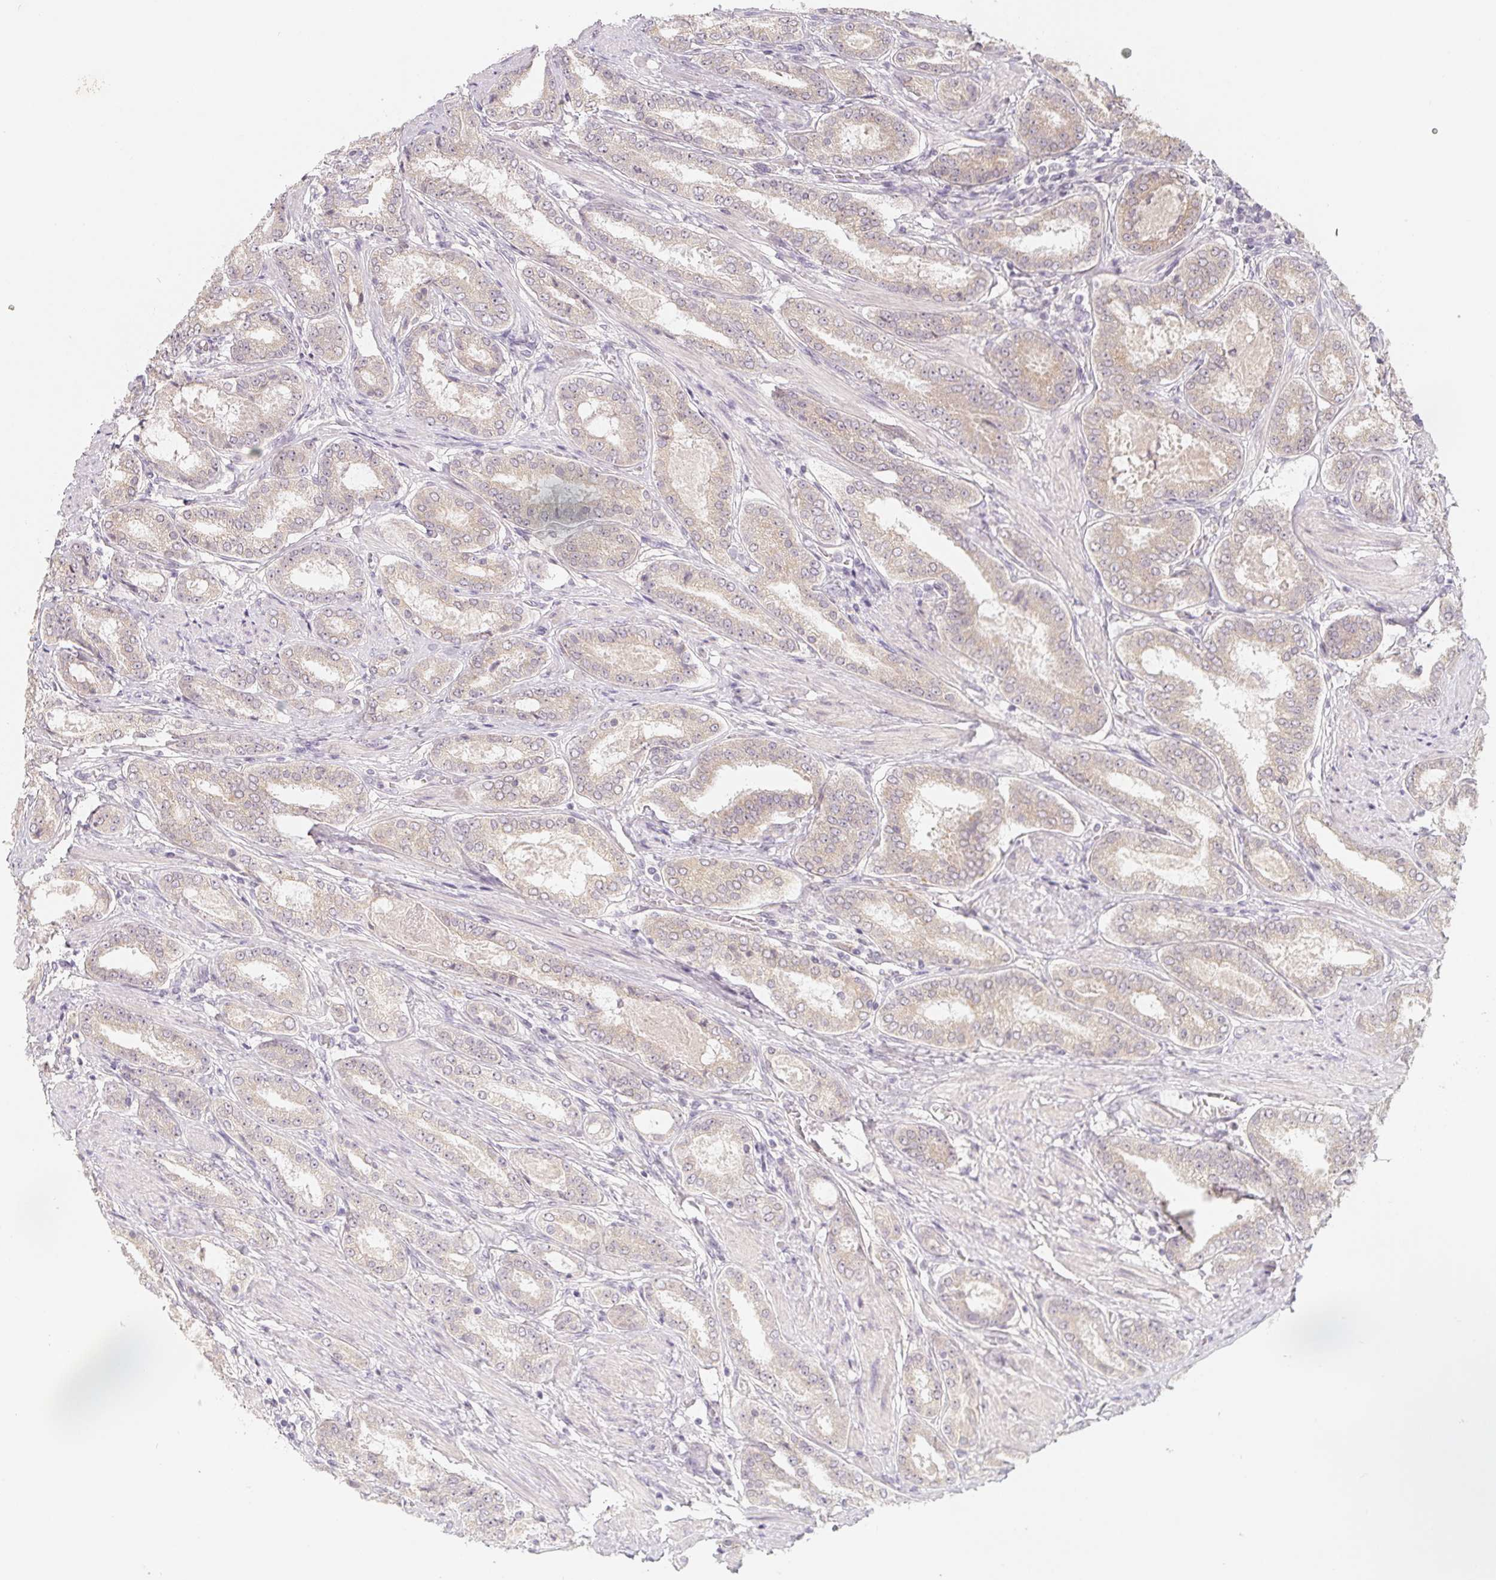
{"staining": {"intensity": "weak", "quantity": "25%-75%", "location": "cytoplasmic/membranous"}, "tissue": "prostate cancer", "cell_type": "Tumor cells", "image_type": "cancer", "snomed": [{"axis": "morphology", "description": "Adenocarcinoma, High grade"}, {"axis": "topography", "description": "Prostate"}], "caption": "Immunohistochemical staining of human prostate cancer exhibits low levels of weak cytoplasmic/membranous expression in approximately 25%-75% of tumor cells.", "gene": "SOAT1", "patient": {"sex": "male", "age": 63}}